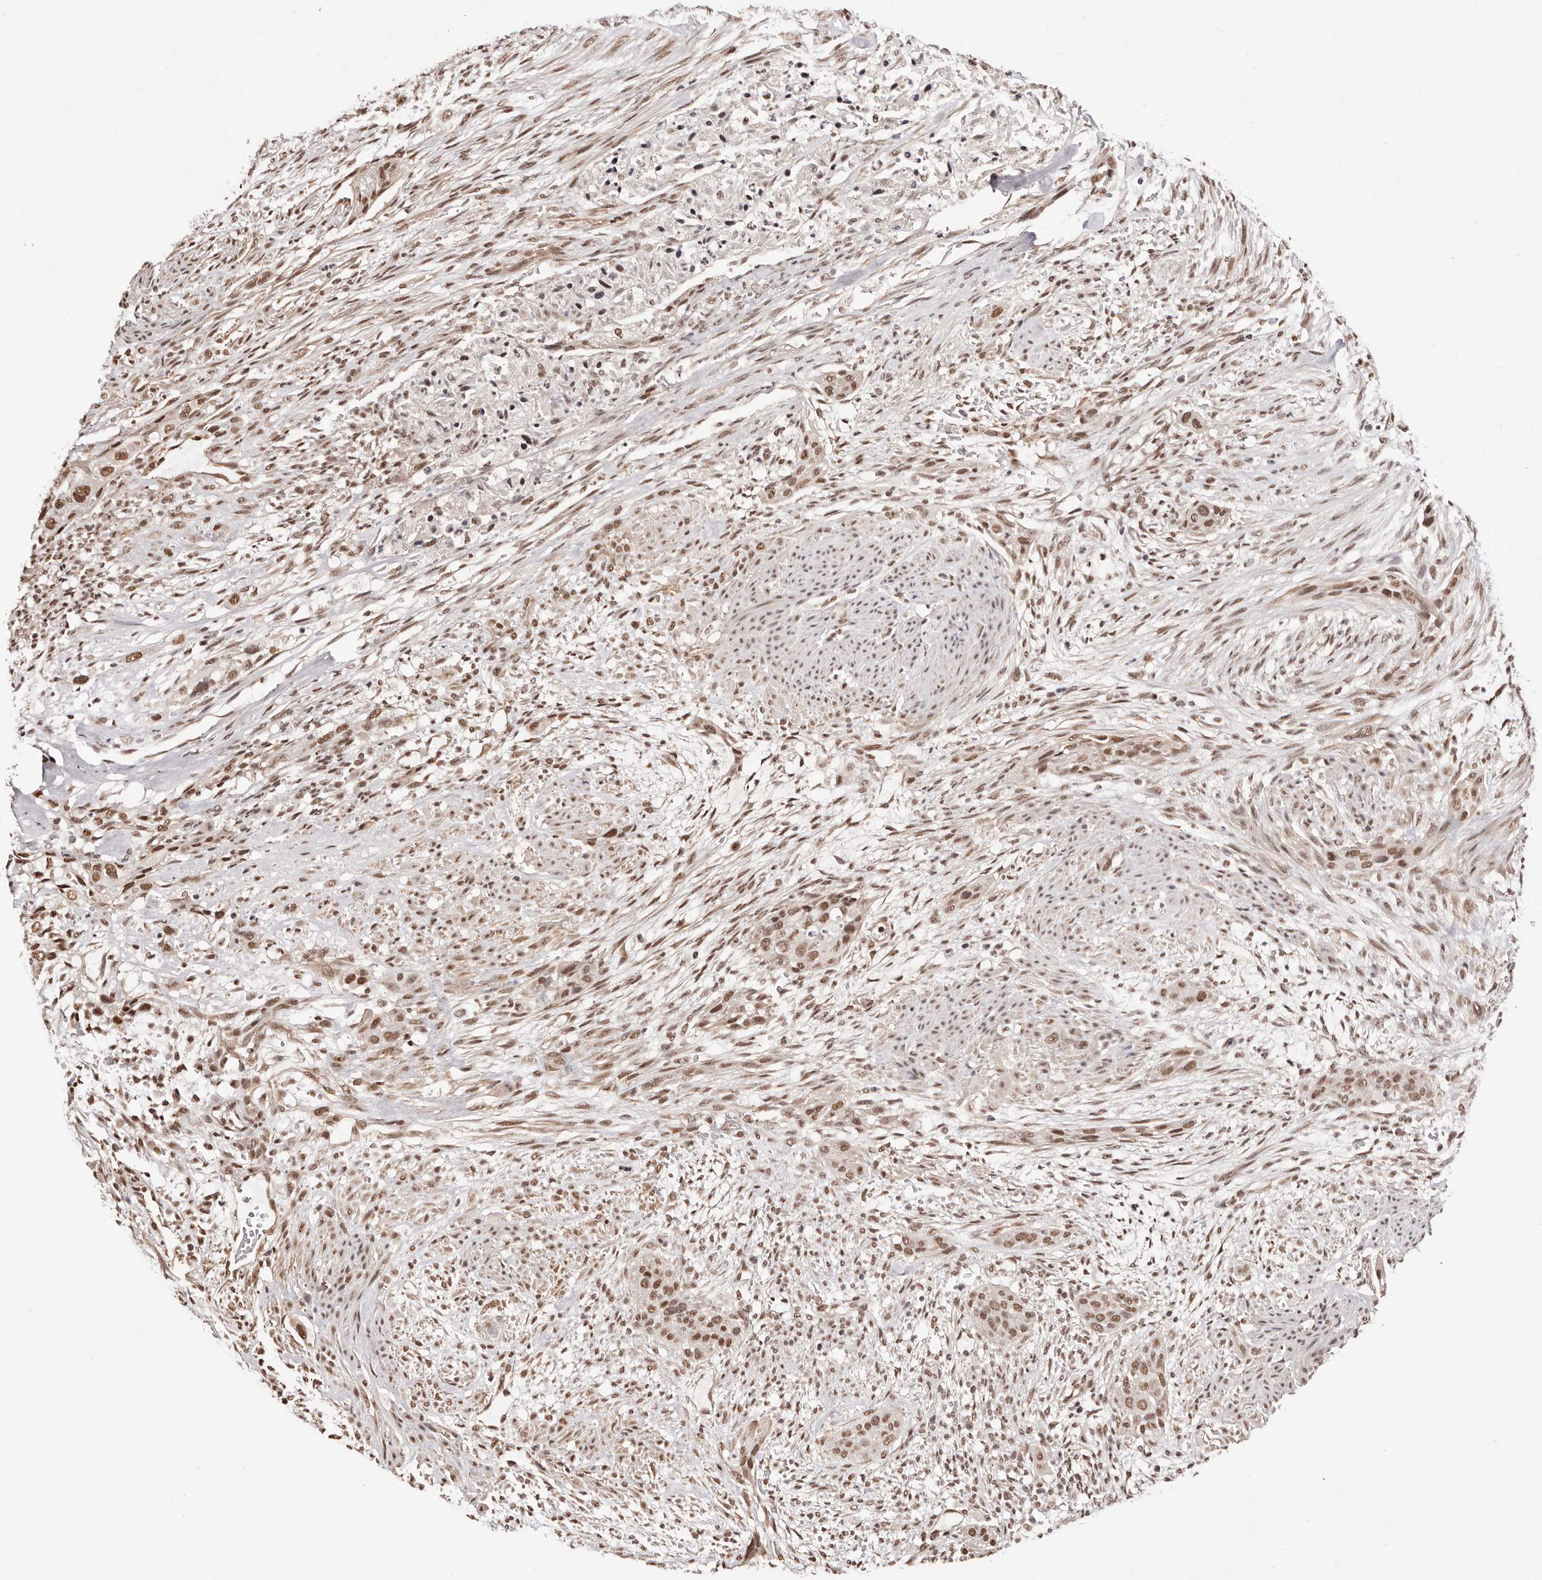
{"staining": {"intensity": "moderate", "quantity": ">75%", "location": "nuclear"}, "tissue": "urothelial cancer", "cell_type": "Tumor cells", "image_type": "cancer", "snomed": [{"axis": "morphology", "description": "Urothelial carcinoma, High grade"}, {"axis": "topography", "description": "Urinary bladder"}], "caption": "Brown immunohistochemical staining in urothelial carcinoma (high-grade) demonstrates moderate nuclear expression in approximately >75% of tumor cells.", "gene": "BICRAL", "patient": {"sex": "male", "age": 35}}